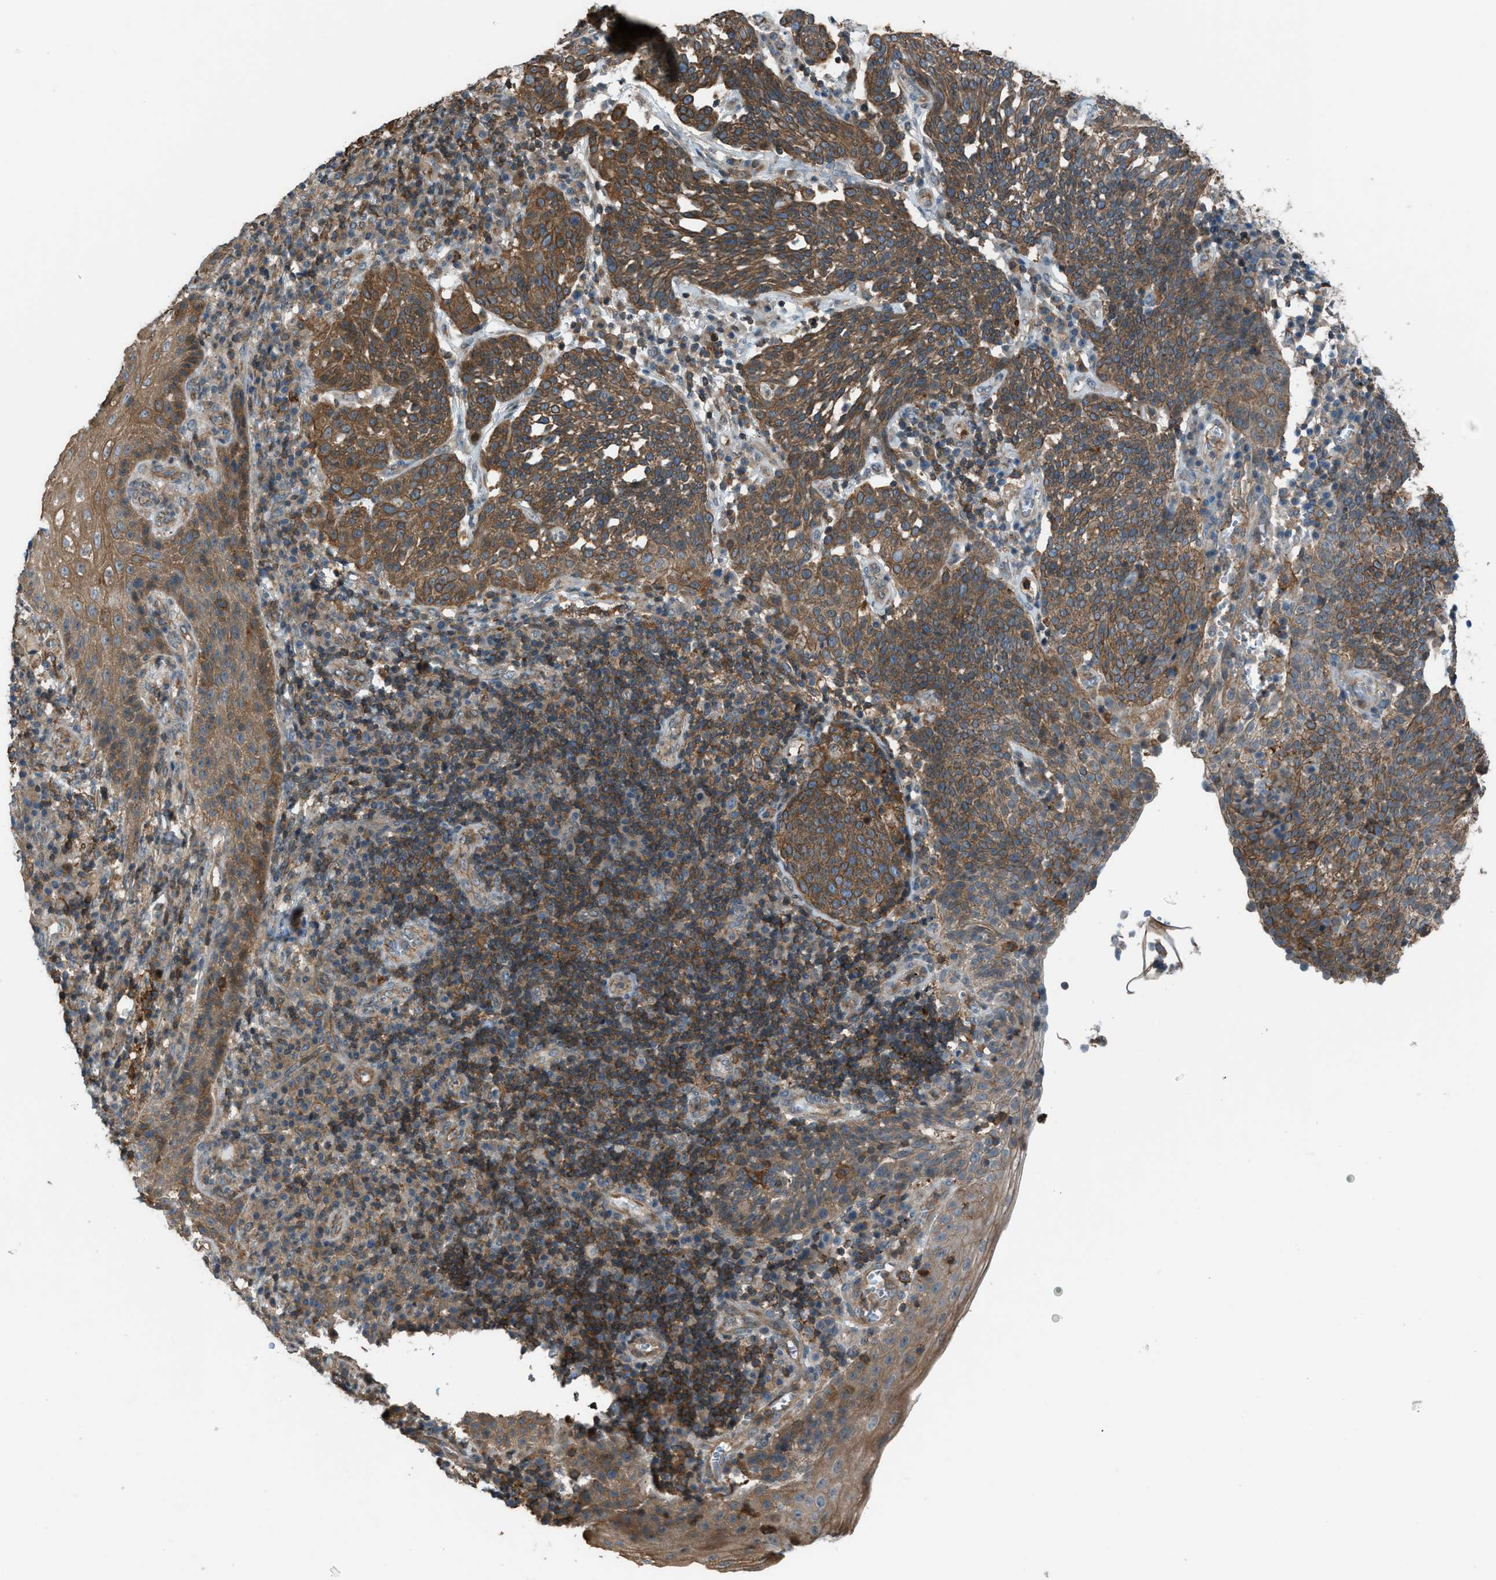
{"staining": {"intensity": "strong", "quantity": ">75%", "location": "cytoplasmic/membranous"}, "tissue": "cervical cancer", "cell_type": "Tumor cells", "image_type": "cancer", "snomed": [{"axis": "morphology", "description": "Squamous cell carcinoma, NOS"}, {"axis": "topography", "description": "Cervix"}], "caption": "Protein analysis of cervical squamous cell carcinoma tissue reveals strong cytoplasmic/membranous expression in approximately >75% of tumor cells.", "gene": "DYRK1A", "patient": {"sex": "female", "age": 34}}